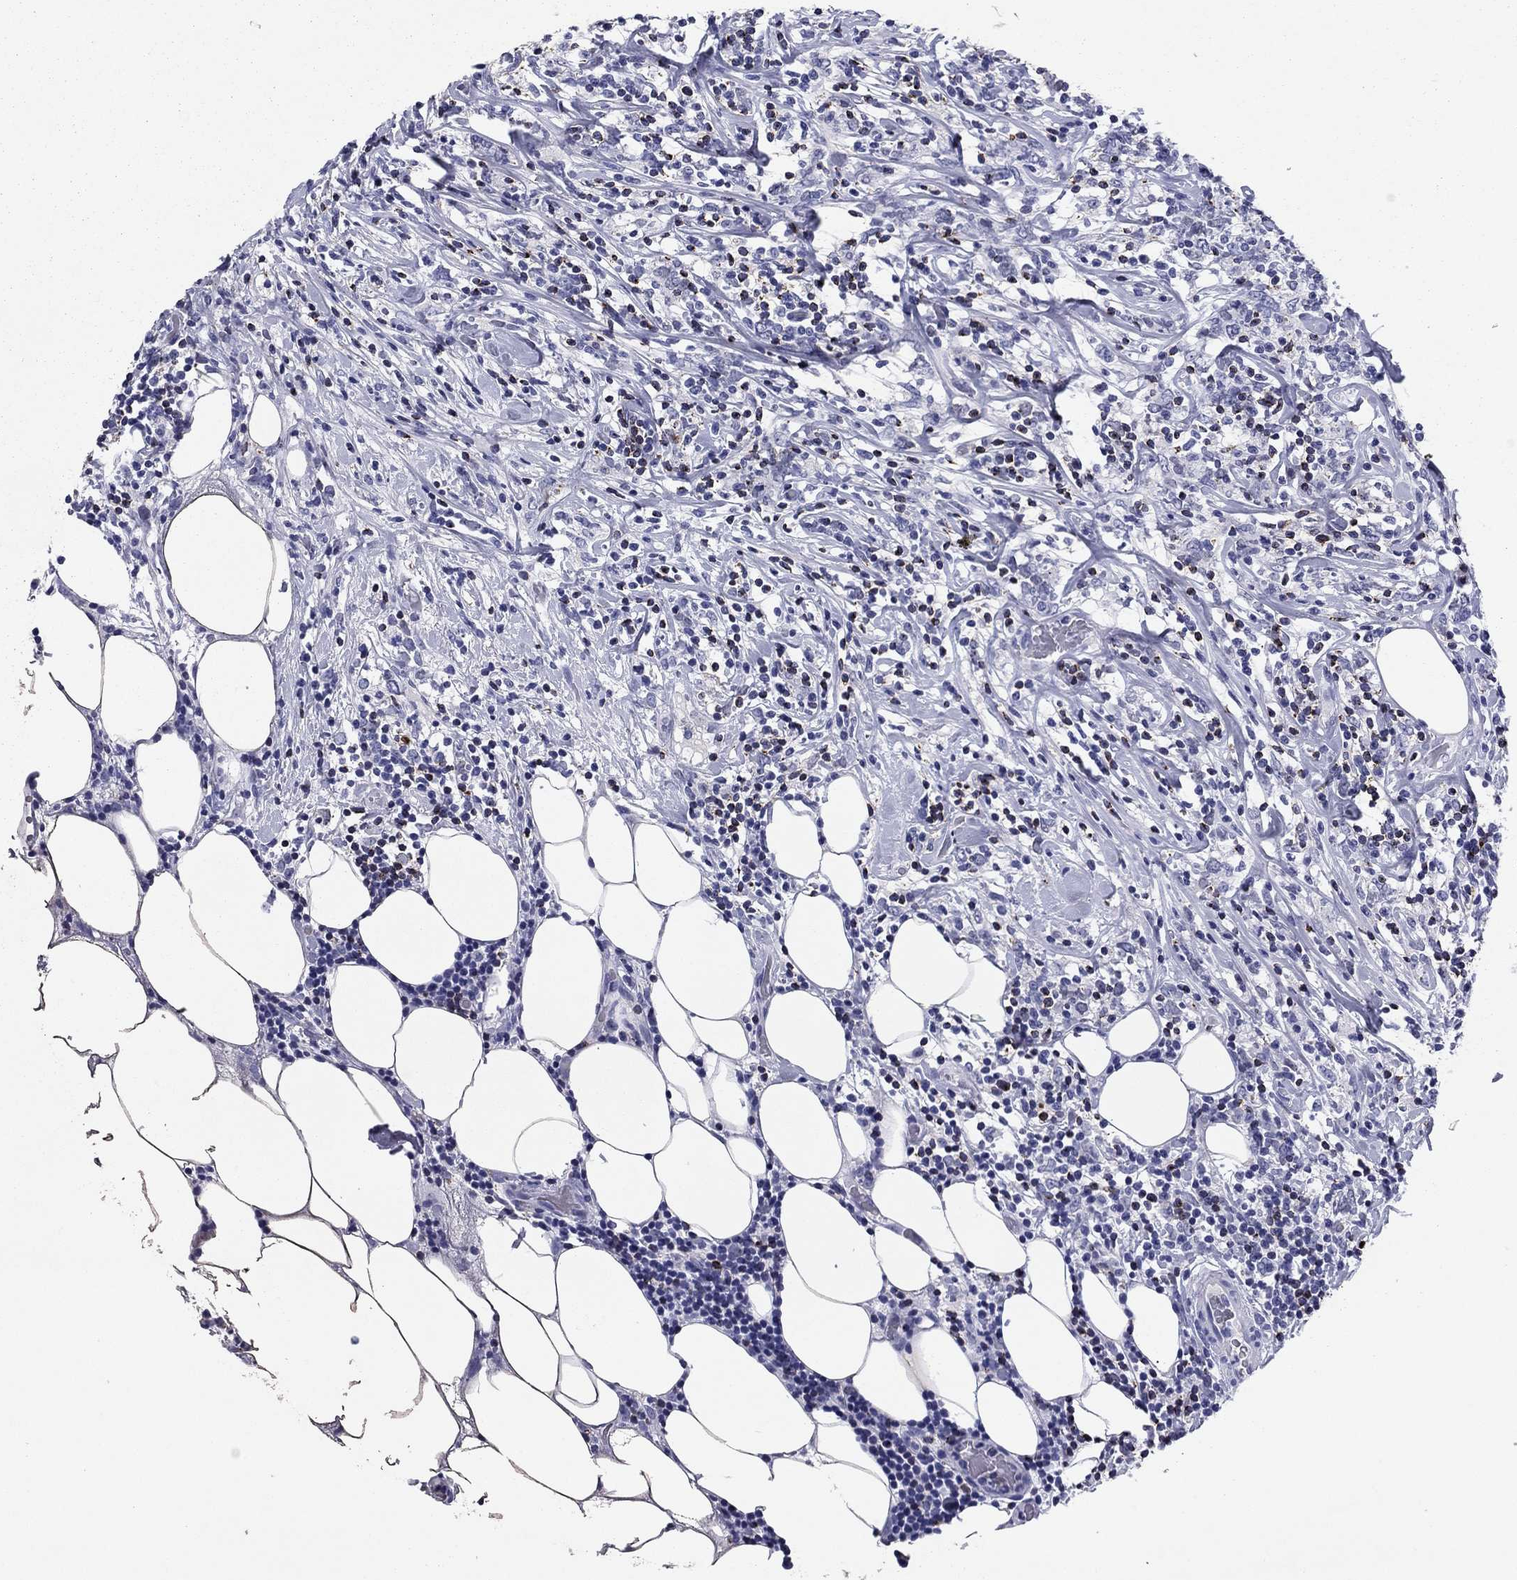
{"staining": {"intensity": "negative", "quantity": "none", "location": "none"}, "tissue": "lymphoma", "cell_type": "Tumor cells", "image_type": "cancer", "snomed": [{"axis": "morphology", "description": "Malignant lymphoma, non-Hodgkin's type, High grade"}, {"axis": "topography", "description": "Lymph node"}], "caption": "Photomicrograph shows no protein staining in tumor cells of high-grade malignant lymphoma, non-Hodgkin's type tissue. (DAB (3,3'-diaminobenzidine) immunohistochemistry with hematoxylin counter stain).", "gene": "GZMK", "patient": {"sex": "female", "age": 84}}